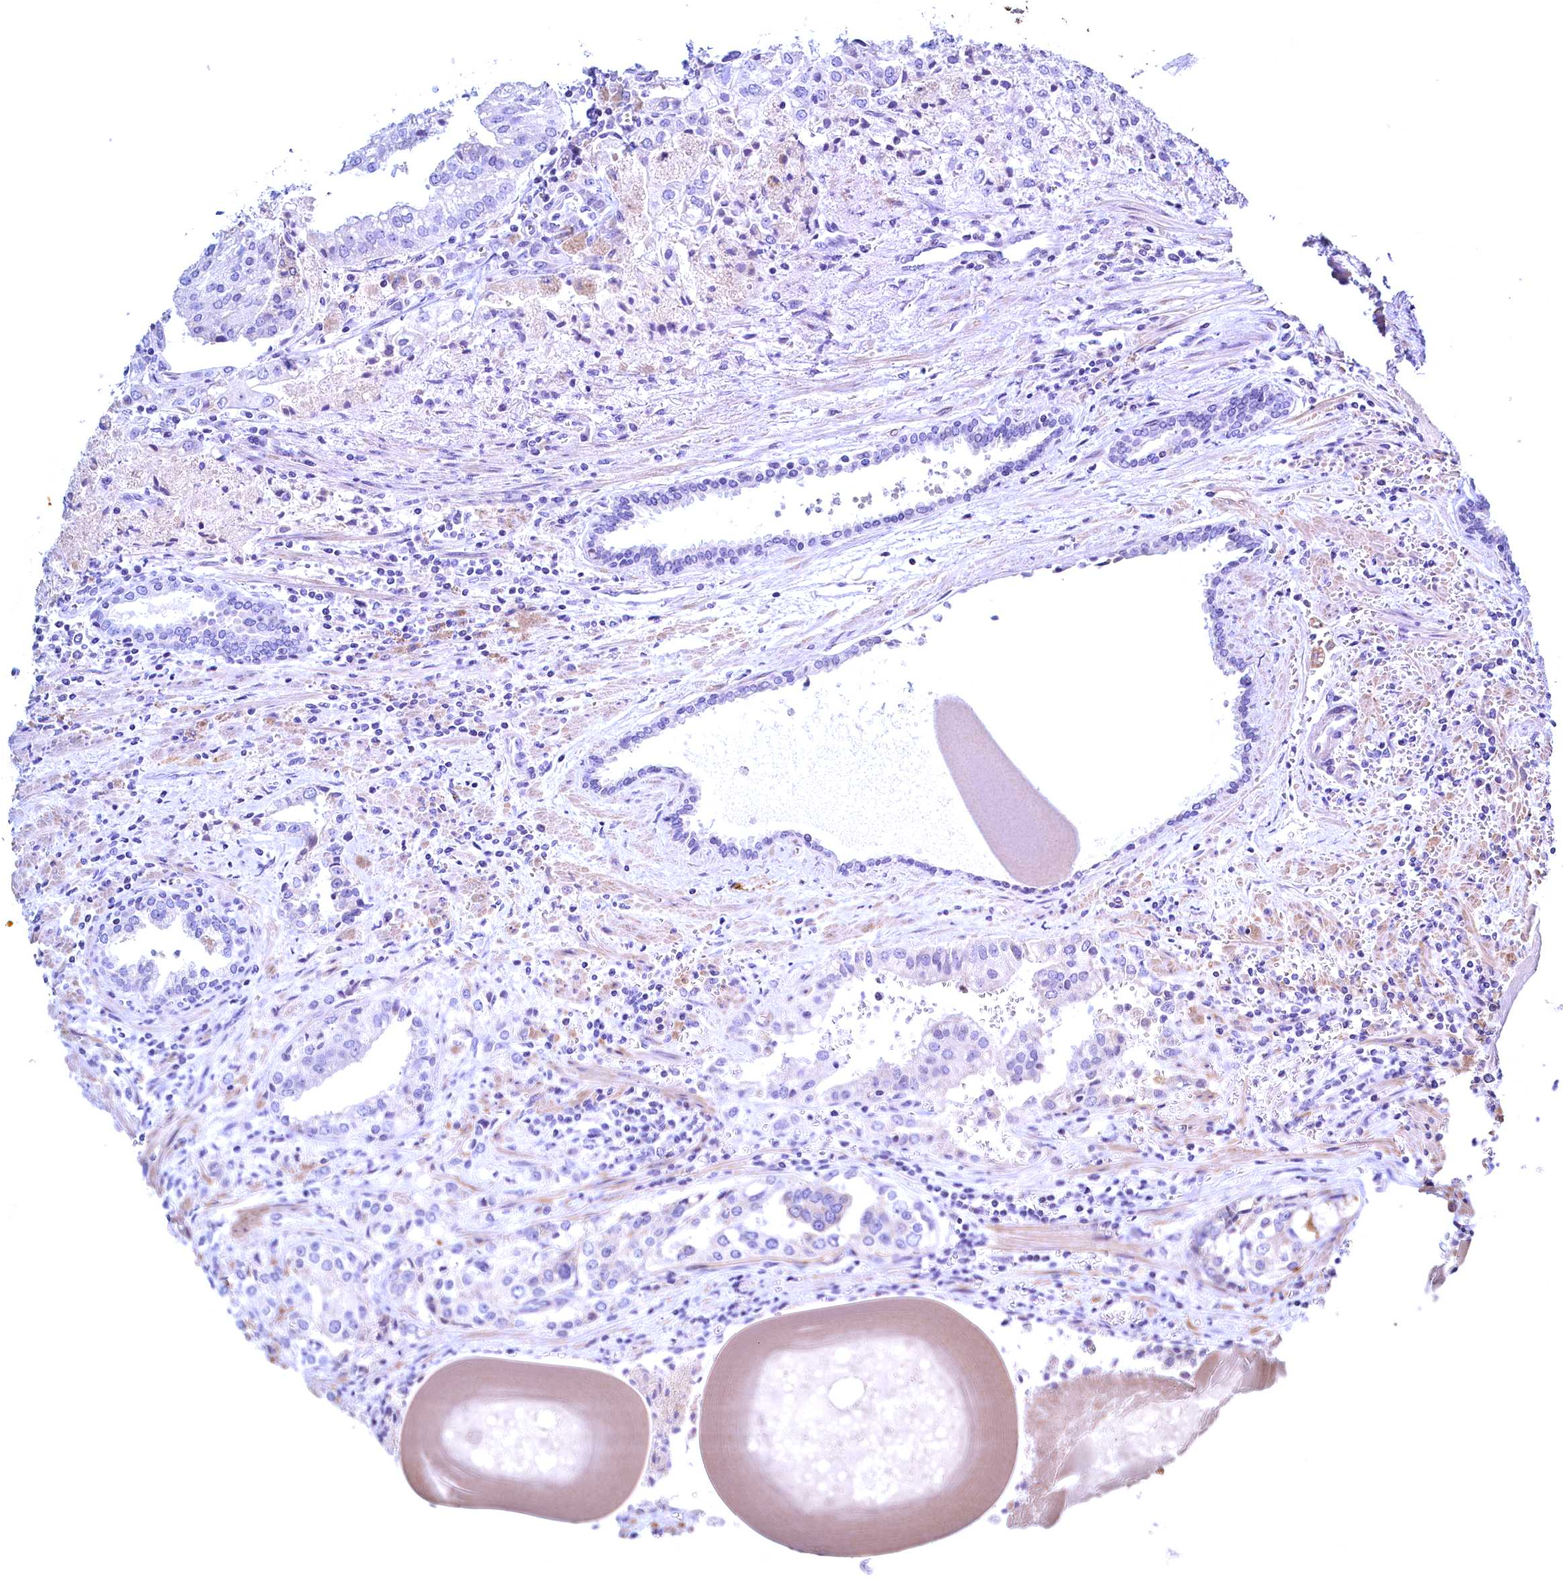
{"staining": {"intensity": "negative", "quantity": "none", "location": "none"}, "tissue": "prostate cancer", "cell_type": "Tumor cells", "image_type": "cancer", "snomed": [{"axis": "morphology", "description": "Adenocarcinoma, High grade"}, {"axis": "topography", "description": "Prostate"}], "caption": "High magnification brightfield microscopy of adenocarcinoma (high-grade) (prostate) stained with DAB (3,3'-diaminobenzidine) (brown) and counterstained with hematoxylin (blue): tumor cells show no significant staining.", "gene": "MAP1LC3A", "patient": {"sex": "male", "age": 68}}